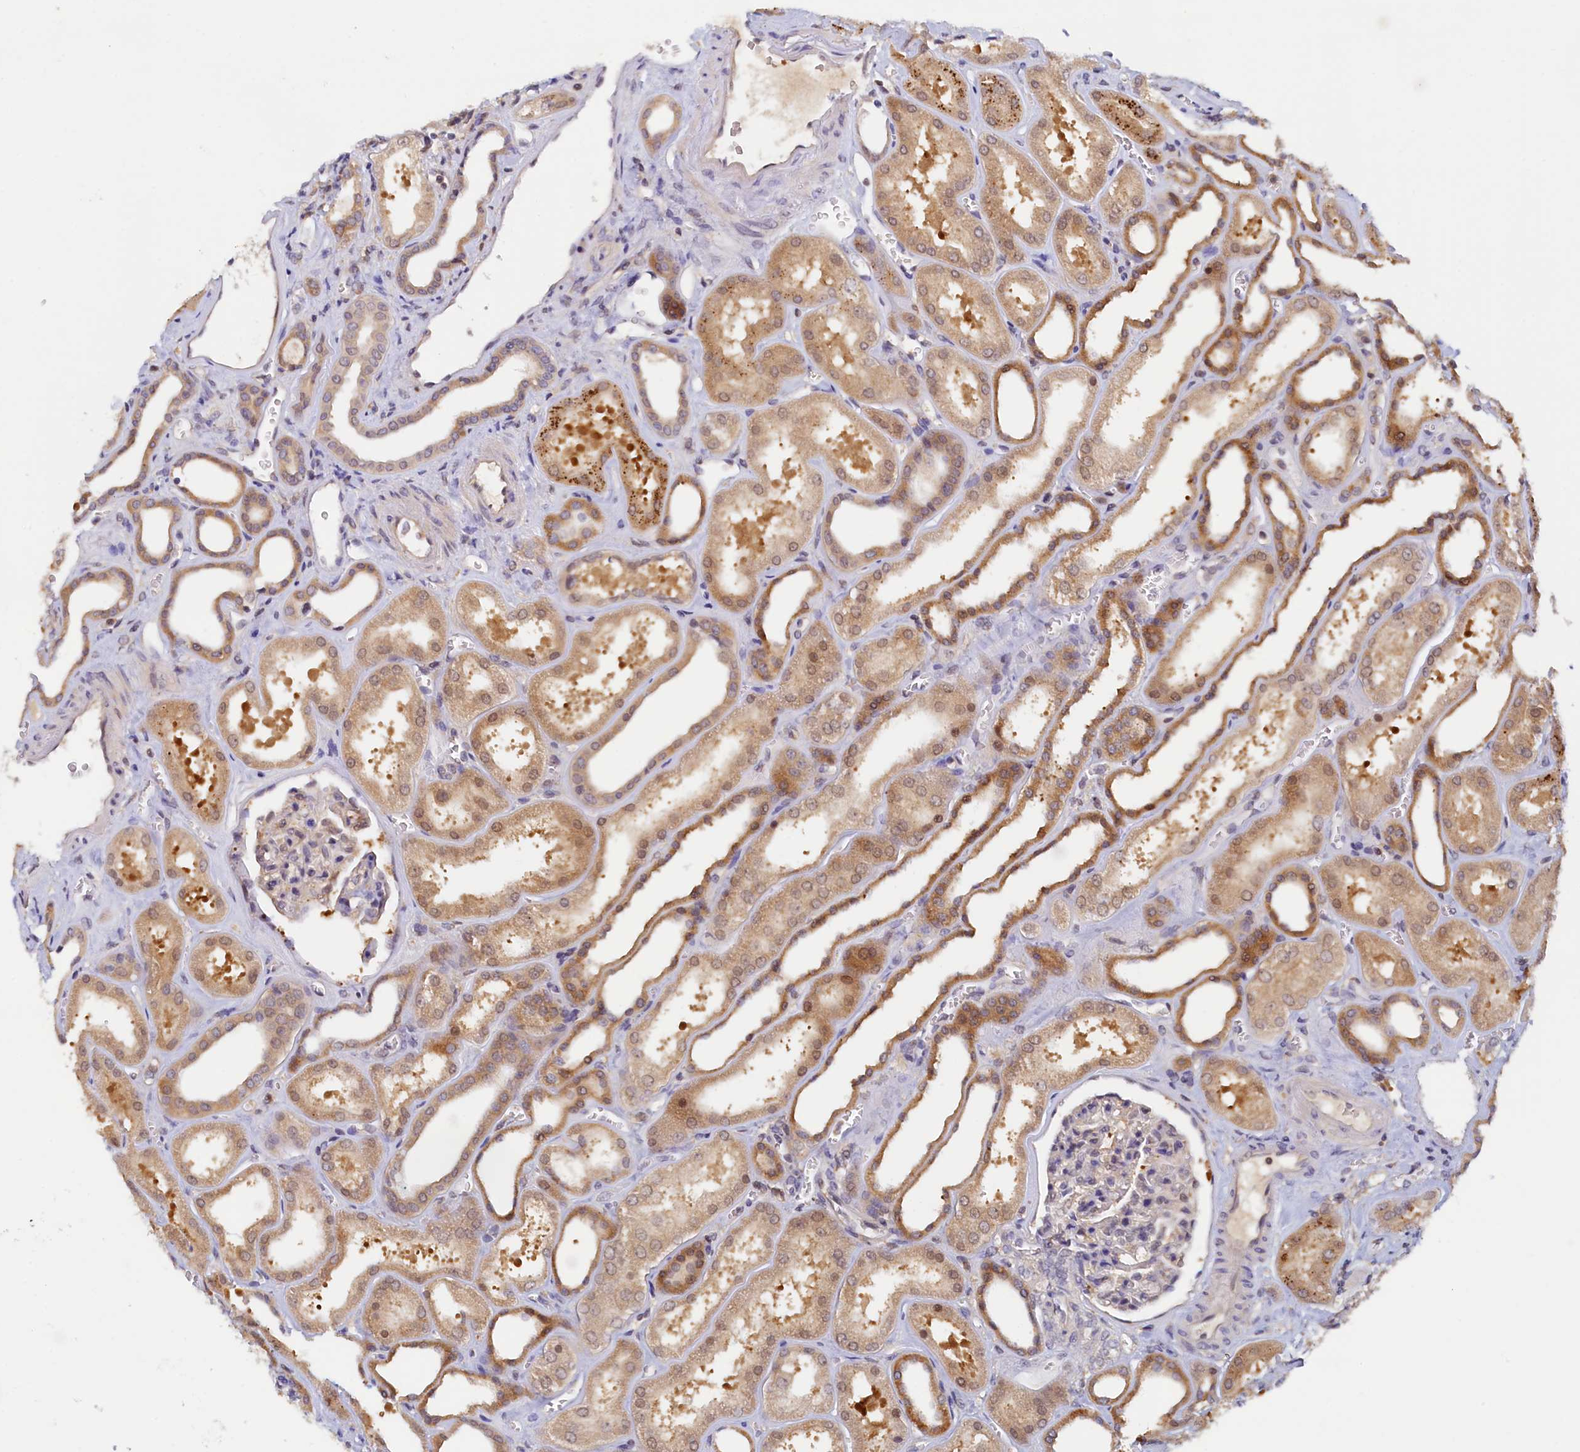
{"staining": {"intensity": "negative", "quantity": "none", "location": "none"}, "tissue": "kidney", "cell_type": "Cells in glomeruli", "image_type": "normal", "snomed": [{"axis": "morphology", "description": "Normal tissue, NOS"}, {"axis": "morphology", "description": "Adenocarcinoma, NOS"}, {"axis": "topography", "description": "Kidney"}], "caption": "The micrograph reveals no significant expression in cells in glomeruli of kidney.", "gene": "PAAF1", "patient": {"sex": "female", "age": 68}}